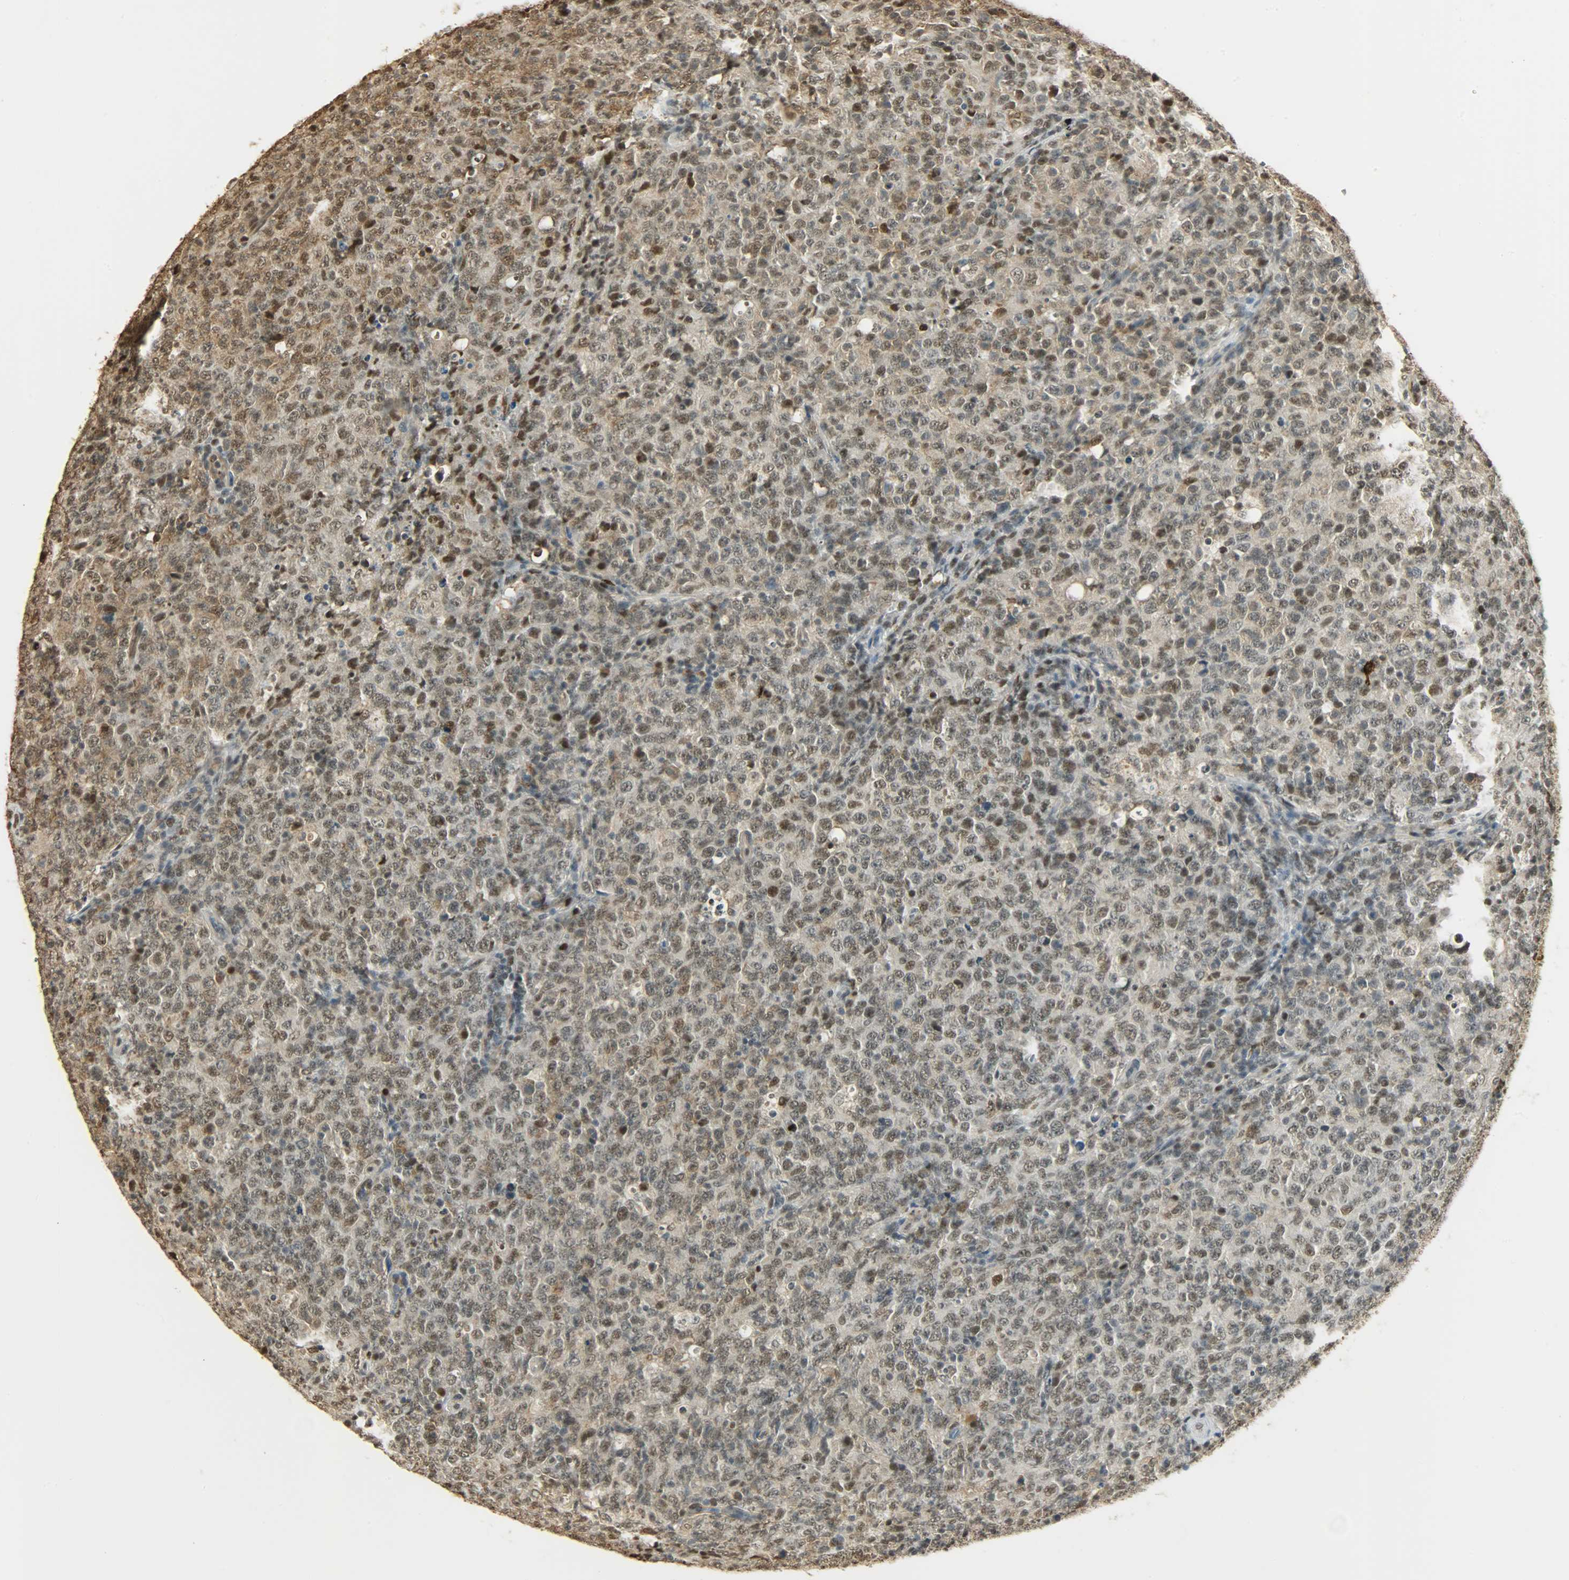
{"staining": {"intensity": "moderate", "quantity": ">75%", "location": "nuclear"}, "tissue": "lymphoma", "cell_type": "Tumor cells", "image_type": "cancer", "snomed": [{"axis": "morphology", "description": "Malignant lymphoma, non-Hodgkin's type, High grade"}, {"axis": "topography", "description": "Tonsil"}], "caption": "Protein expression by immunohistochemistry exhibits moderate nuclear expression in approximately >75% of tumor cells in lymphoma.", "gene": "NGFR", "patient": {"sex": "female", "age": 36}}